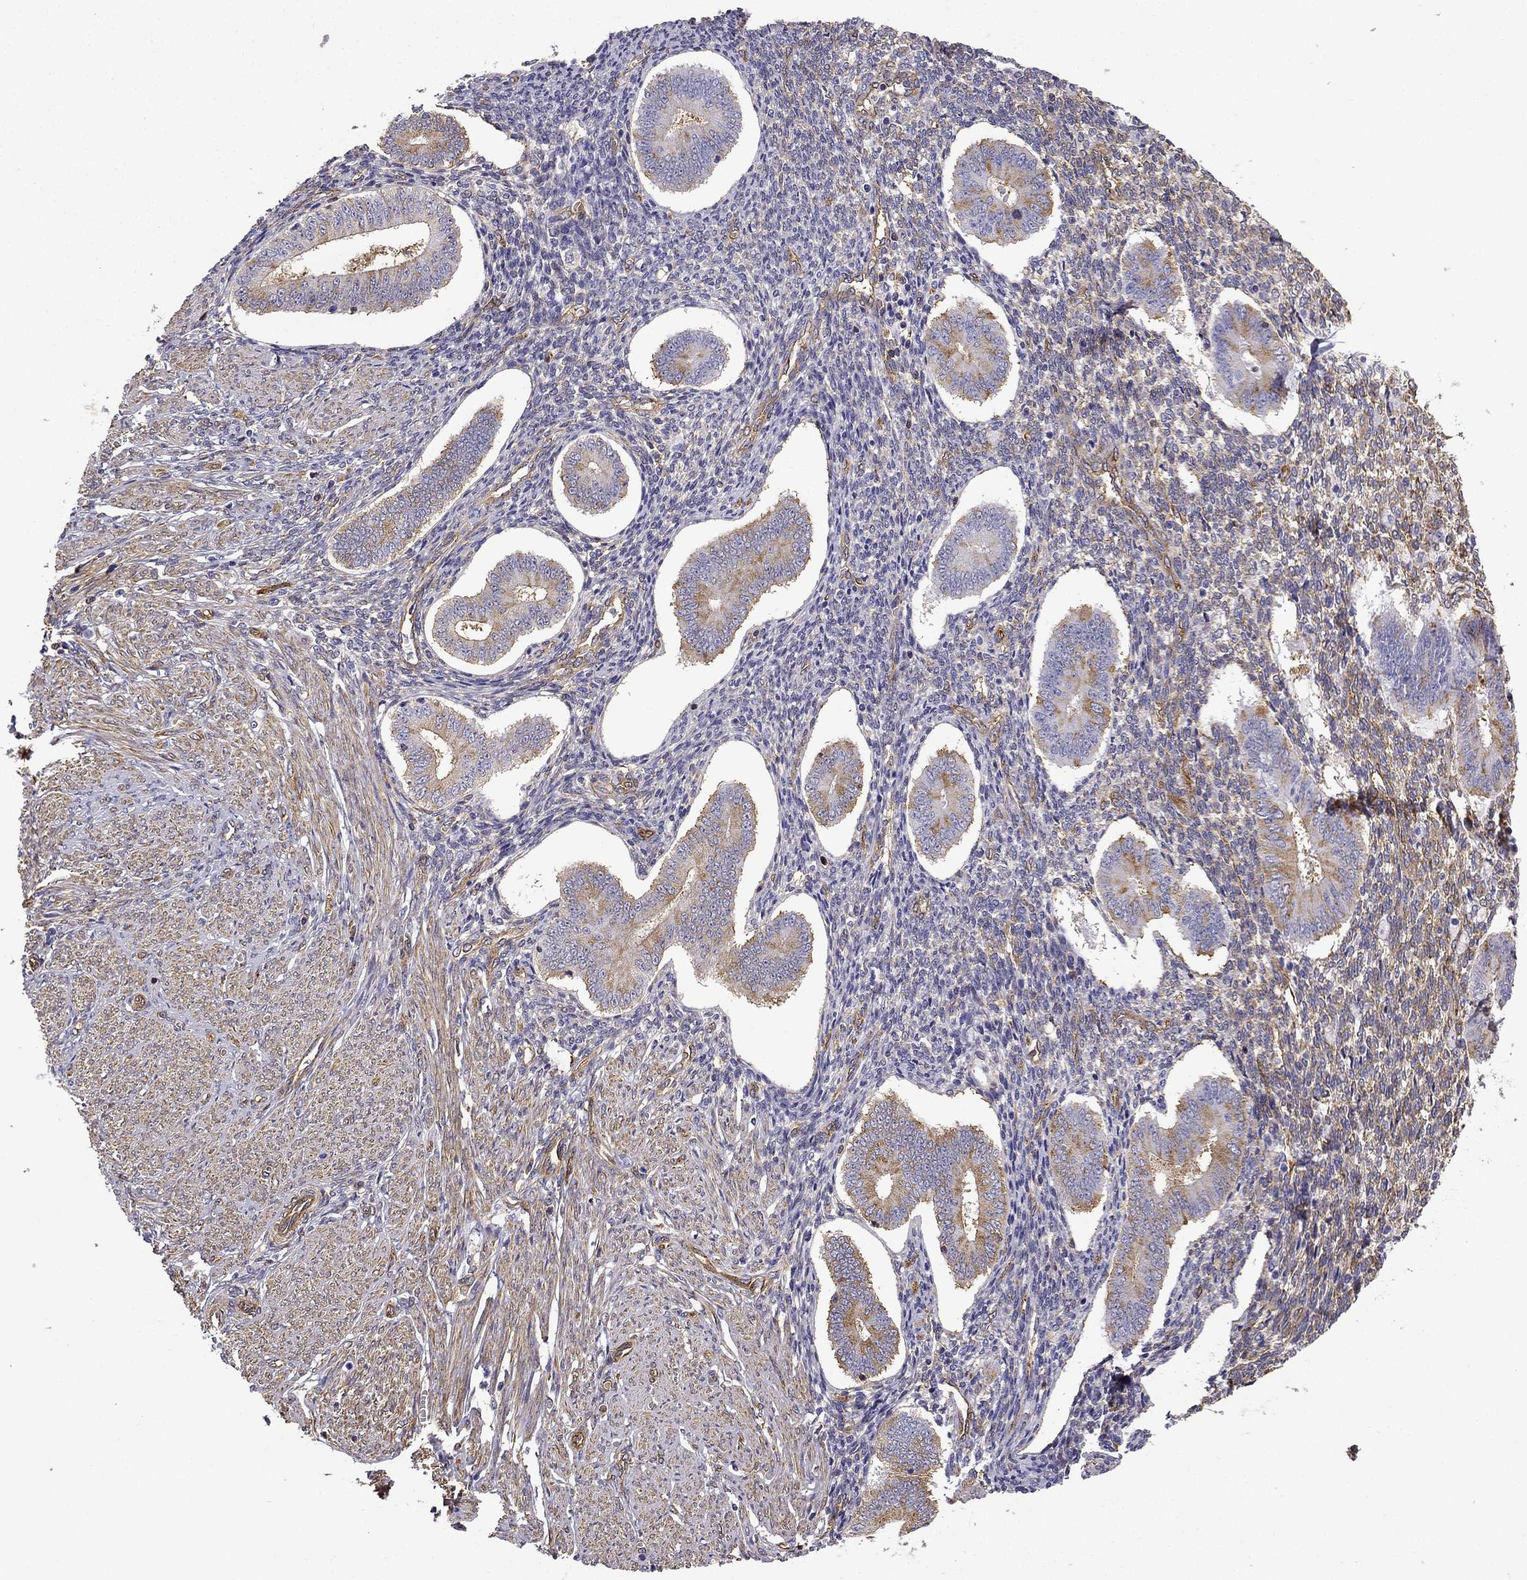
{"staining": {"intensity": "moderate", "quantity": "25%-75%", "location": "cytoplasmic/membranous"}, "tissue": "endometrium", "cell_type": "Cells in endometrial stroma", "image_type": "normal", "snomed": [{"axis": "morphology", "description": "Normal tissue, NOS"}, {"axis": "topography", "description": "Endometrium"}], "caption": "Cells in endometrial stroma demonstrate medium levels of moderate cytoplasmic/membranous positivity in about 25%-75% of cells in normal endometrium.", "gene": "MAP4", "patient": {"sex": "female", "age": 40}}